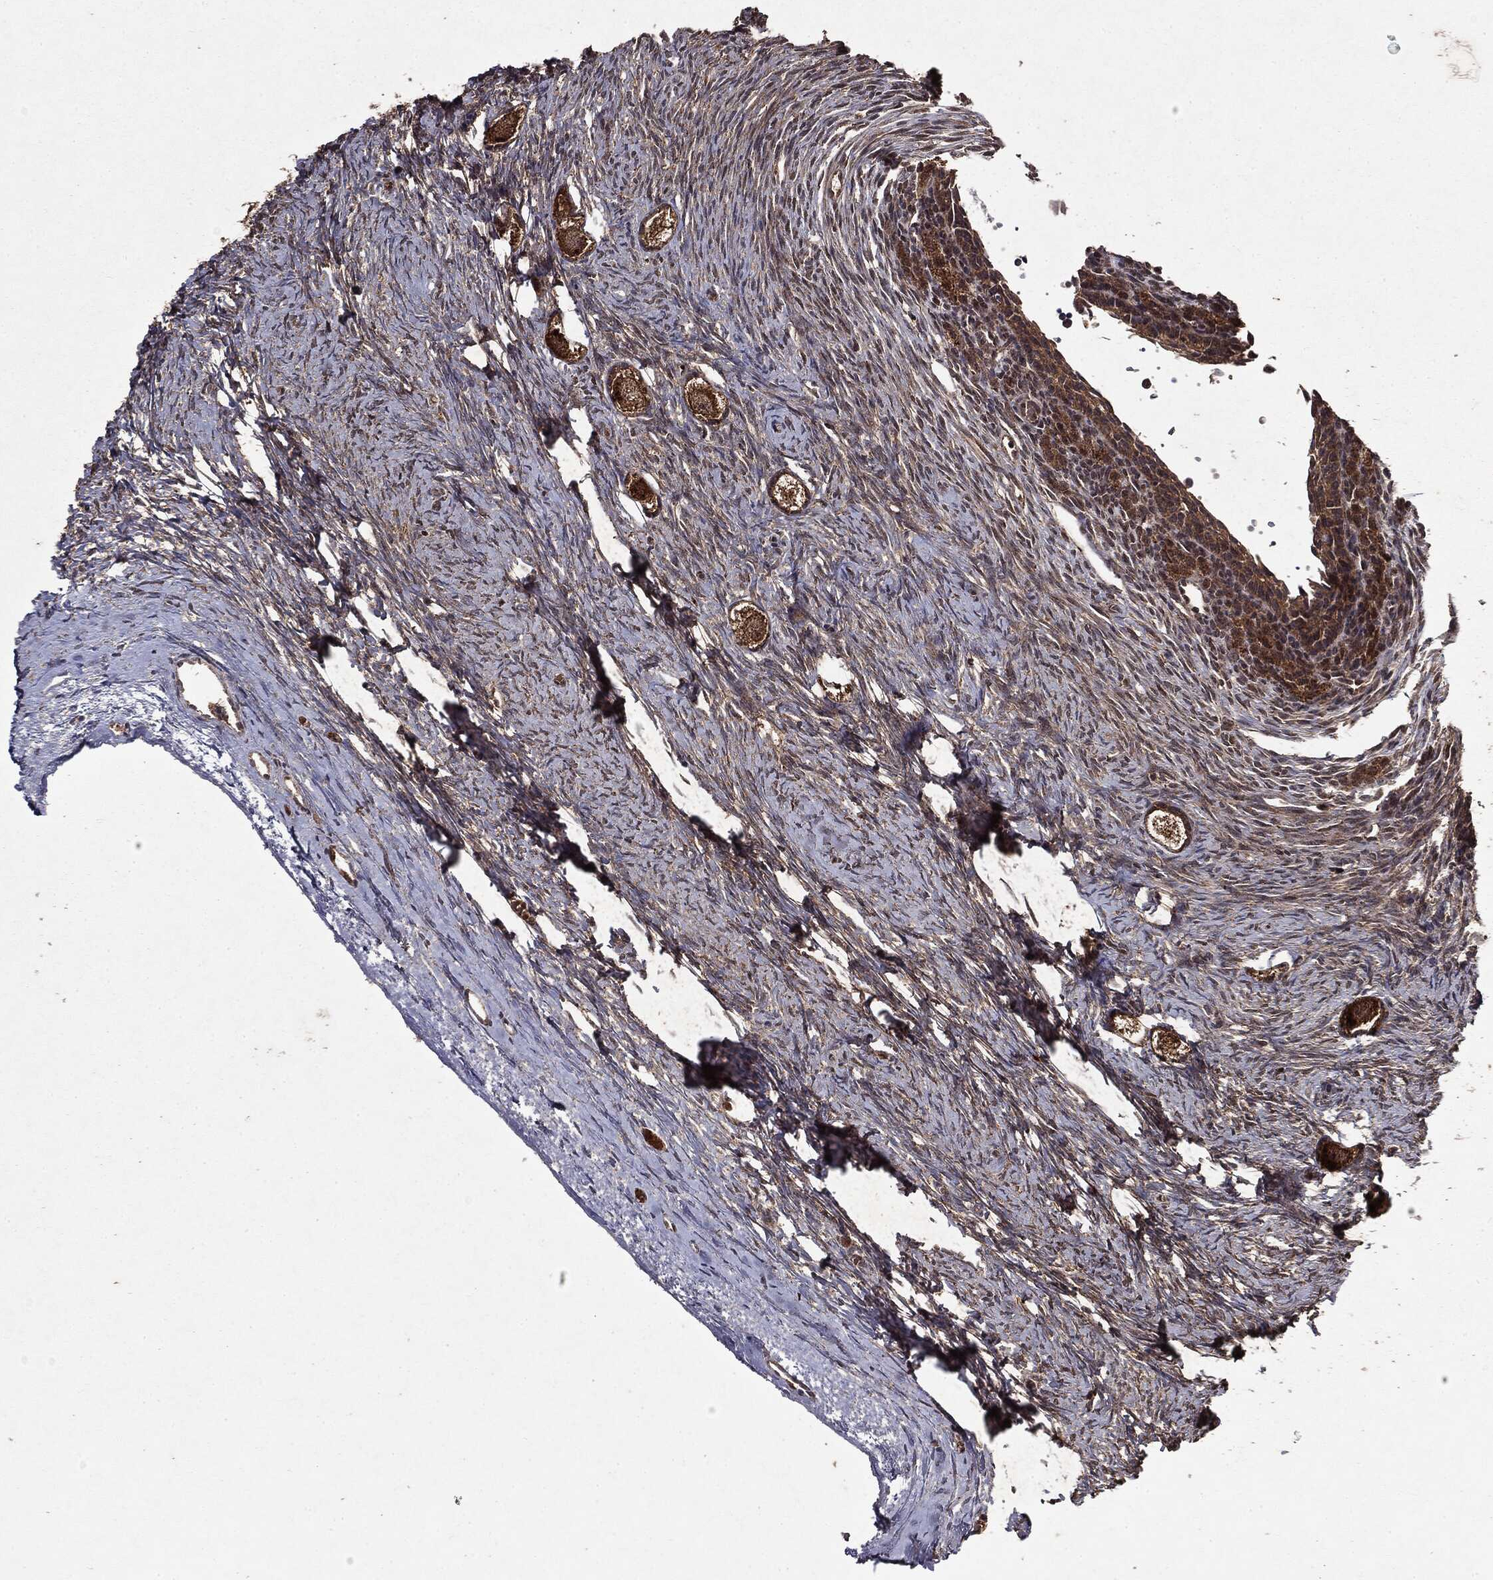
{"staining": {"intensity": "moderate", "quantity": ">75%", "location": "cytoplasmic/membranous"}, "tissue": "ovary", "cell_type": "Follicle cells", "image_type": "normal", "snomed": [{"axis": "morphology", "description": "Normal tissue, NOS"}, {"axis": "topography", "description": "Ovary"}], "caption": "Immunohistochemistry (IHC) of normal ovary demonstrates medium levels of moderate cytoplasmic/membranous staining in about >75% of follicle cells. The staining is performed using DAB (3,3'-diaminobenzidine) brown chromogen to label protein expression. The nuclei are counter-stained blue using hematoxylin.", "gene": "MTOR", "patient": {"sex": "female", "age": 27}}